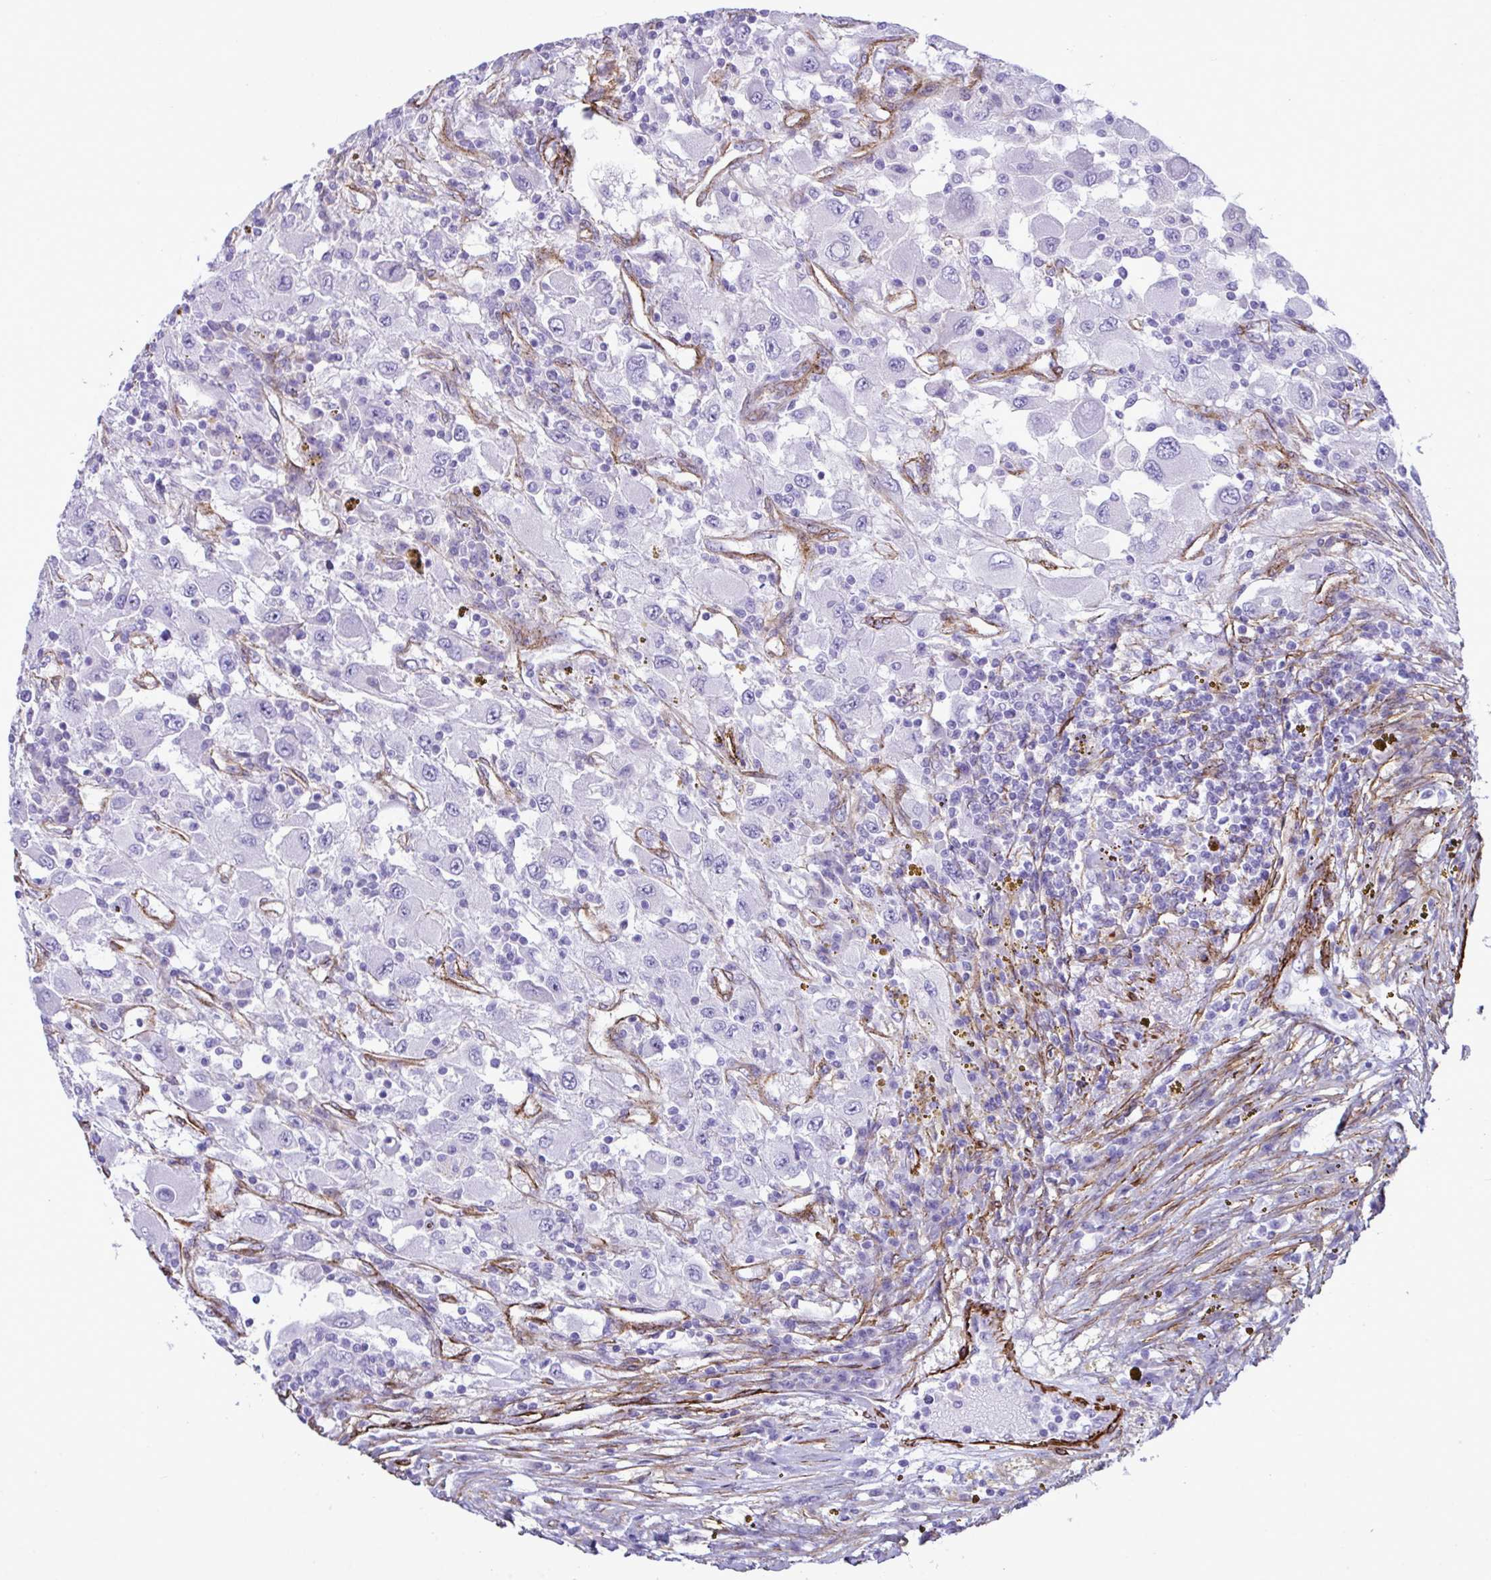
{"staining": {"intensity": "negative", "quantity": "none", "location": "none"}, "tissue": "renal cancer", "cell_type": "Tumor cells", "image_type": "cancer", "snomed": [{"axis": "morphology", "description": "Adenocarcinoma, NOS"}, {"axis": "topography", "description": "Kidney"}], "caption": "Protein analysis of renal adenocarcinoma reveals no significant positivity in tumor cells.", "gene": "SYNPO2L", "patient": {"sex": "female", "age": 67}}